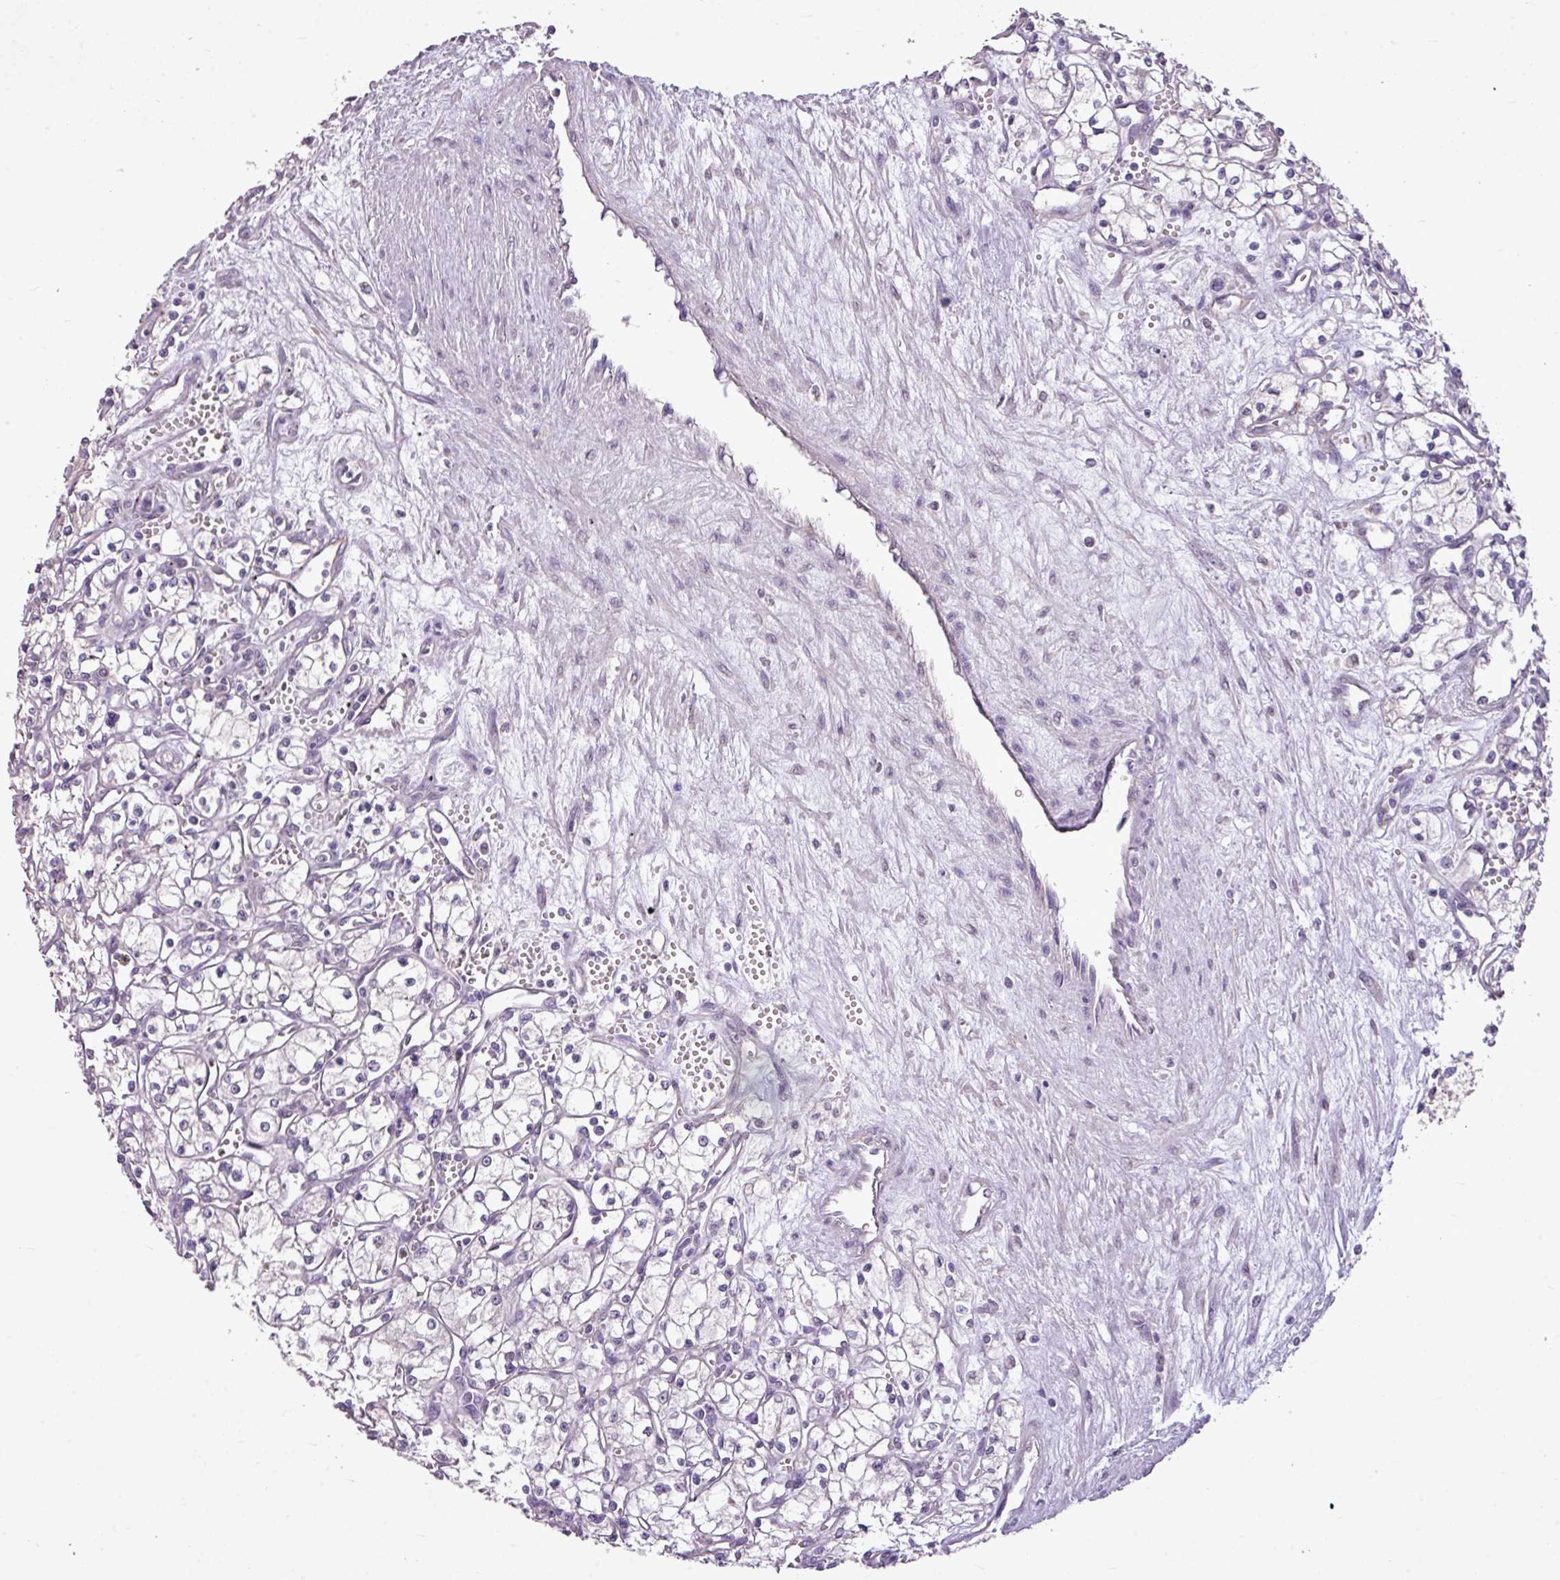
{"staining": {"intensity": "negative", "quantity": "none", "location": "none"}, "tissue": "renal cancer", "cell_type": "Tumor cells", "image_type": "cancer", "snomed": [{"axis": "morphology", "description": "Adenocarcinoma, NOS"}, {"axis": "topography", "description": "Kidney"}], "caption": "This is a photomicrograph of IHC staining of renal adenocarcinoma, which shows no expression in tumor cells.", "gene": "ALDH2", "patient": {"sex": "male", "age": 59}}